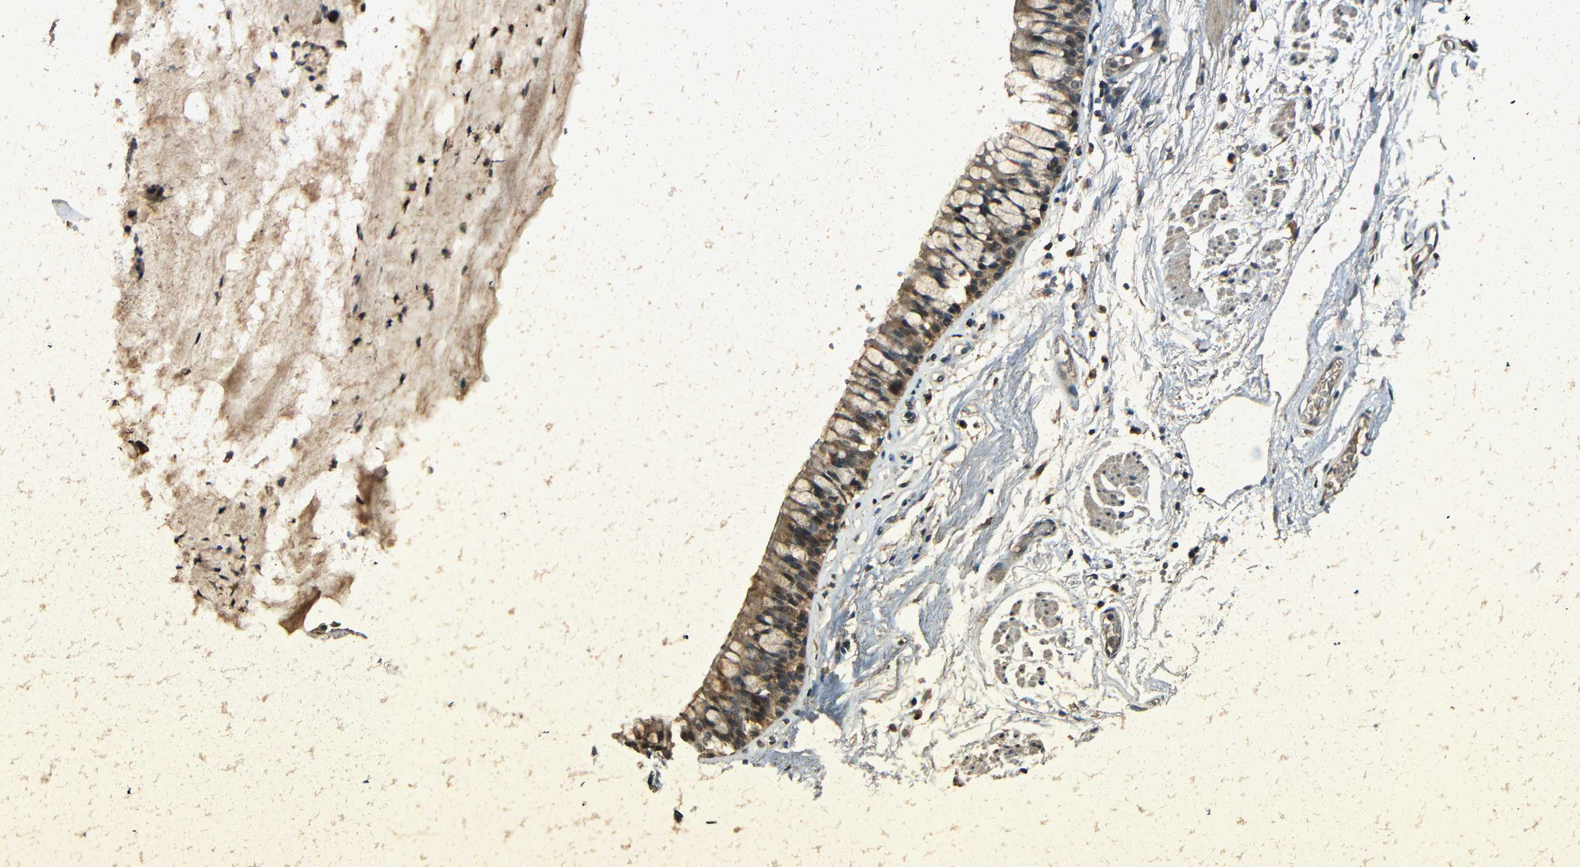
{"staining": {"intensity": "moderate", "quantity": ">75%", "location": "cytoplasmic/membranous"}, "tissue": "adipose tissue", "cell_type": "Adipocytes", "image_type": "normal", "snomed": [{"axis": "morphology", "description": "Normal tissue, NOS"}, {"axis": "topography", "description": "Cartilage tissue"}, {"axis": "topography", "description": "Bronchus"}], "caption": "A micrograph of human adipose tissue stained for a protein displays moderate cytoplasmic/membranous brown staining in adipocytes. (Brightfield microscopy of DAB IHC at high magnification).", "gene": "SLA", "patient": {"sex": "female", "age": 73}}